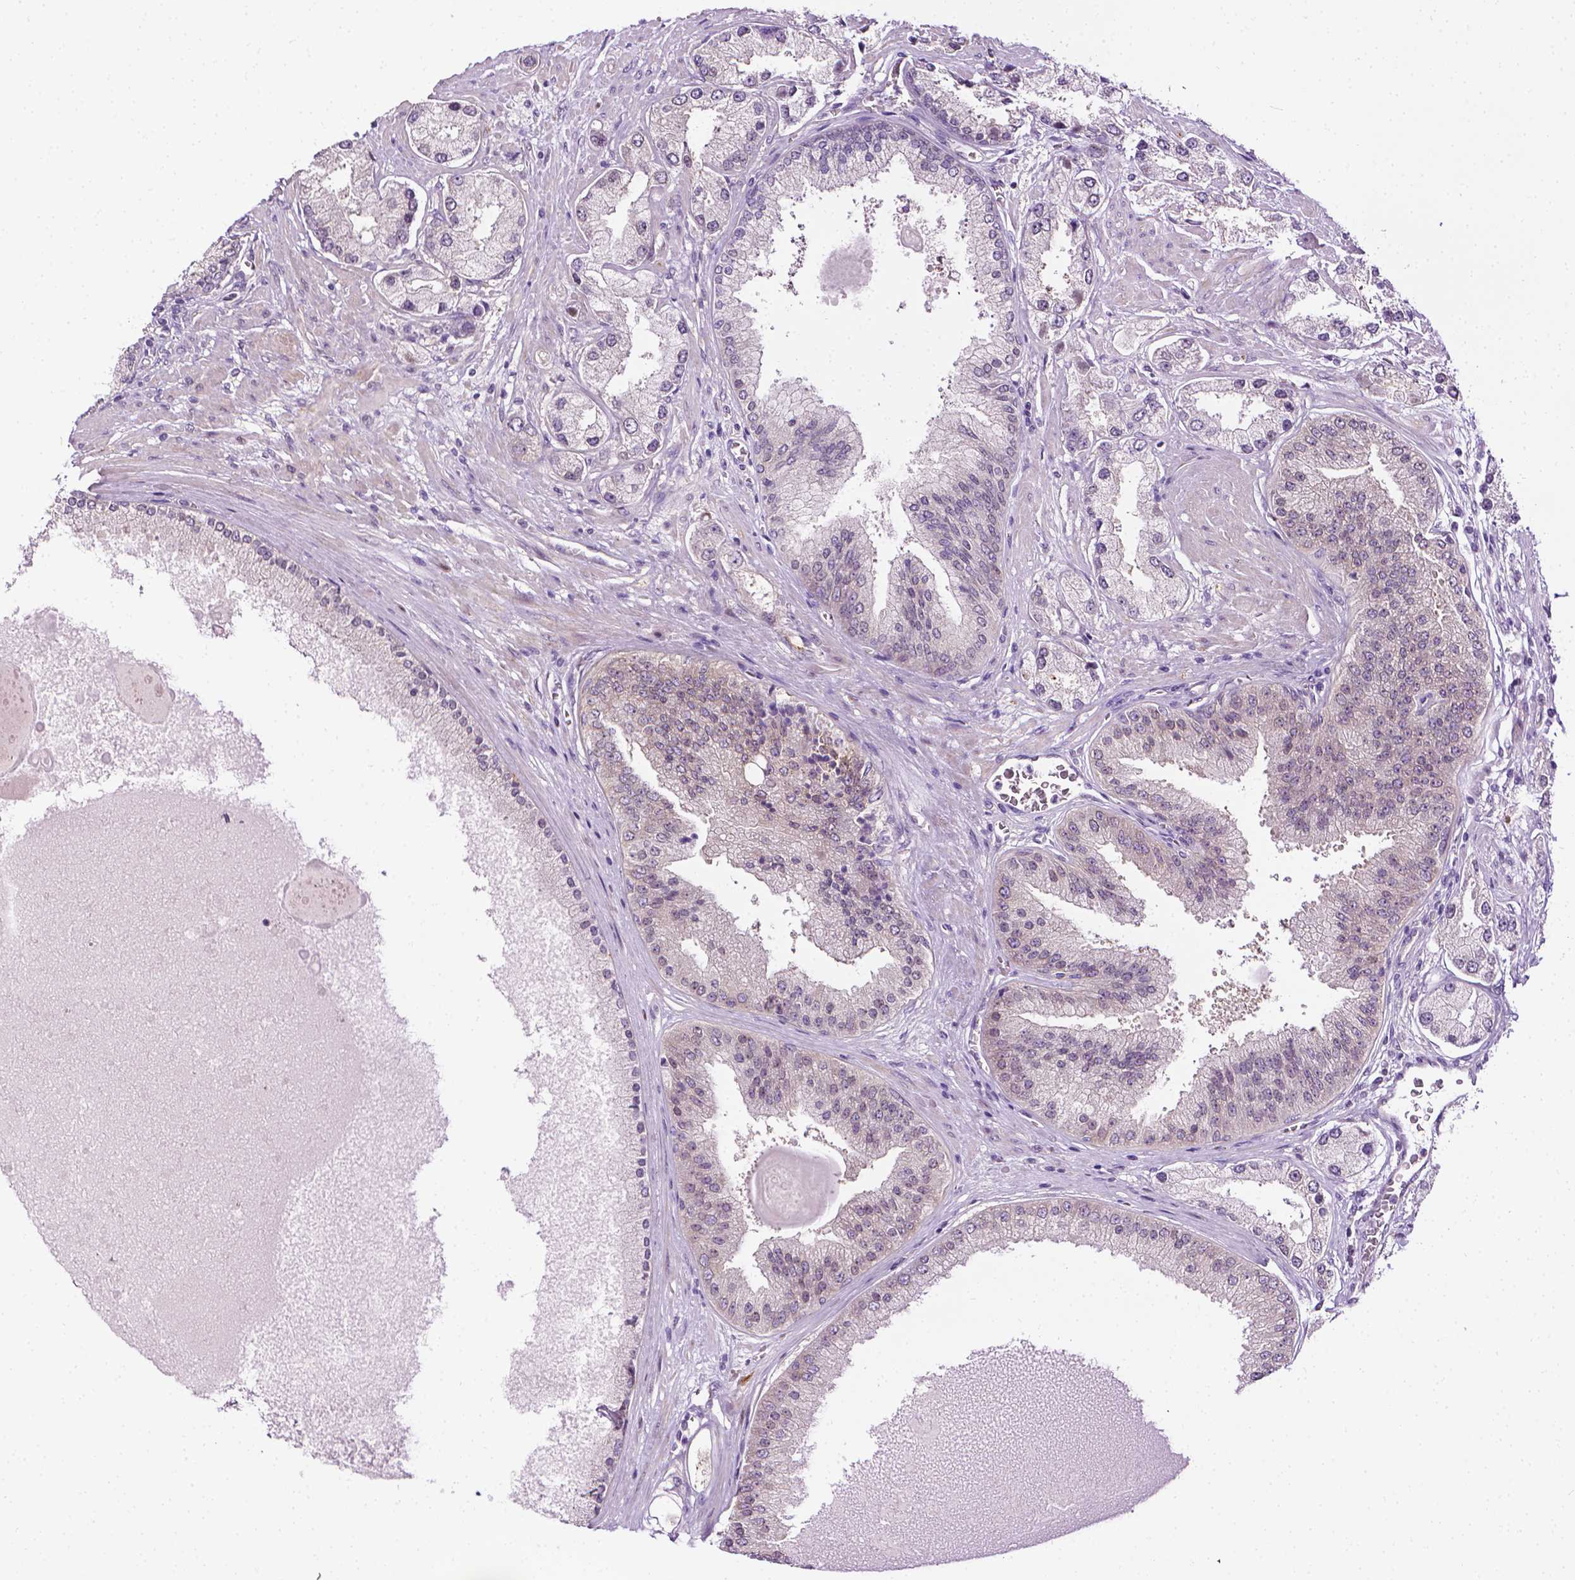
{"staining": {"intensity": "negative", "quantity": "none", "location": "none"}, "tissue": "prostate cancer", "cell_type": "Tumor cells", "image_type": "cancer", "snomed": [{"axis": "morphology", "description": "Adenocarcinoma, High grade"}, {"axis": "topography", "description": "Prostate"}], "caption": "DAB immunohistochemical staining of human prostate cancer reveals no significant expression in tumor cells.", "gene": "MCOLN3", "patient": {"sex": "male", "age": 67}}